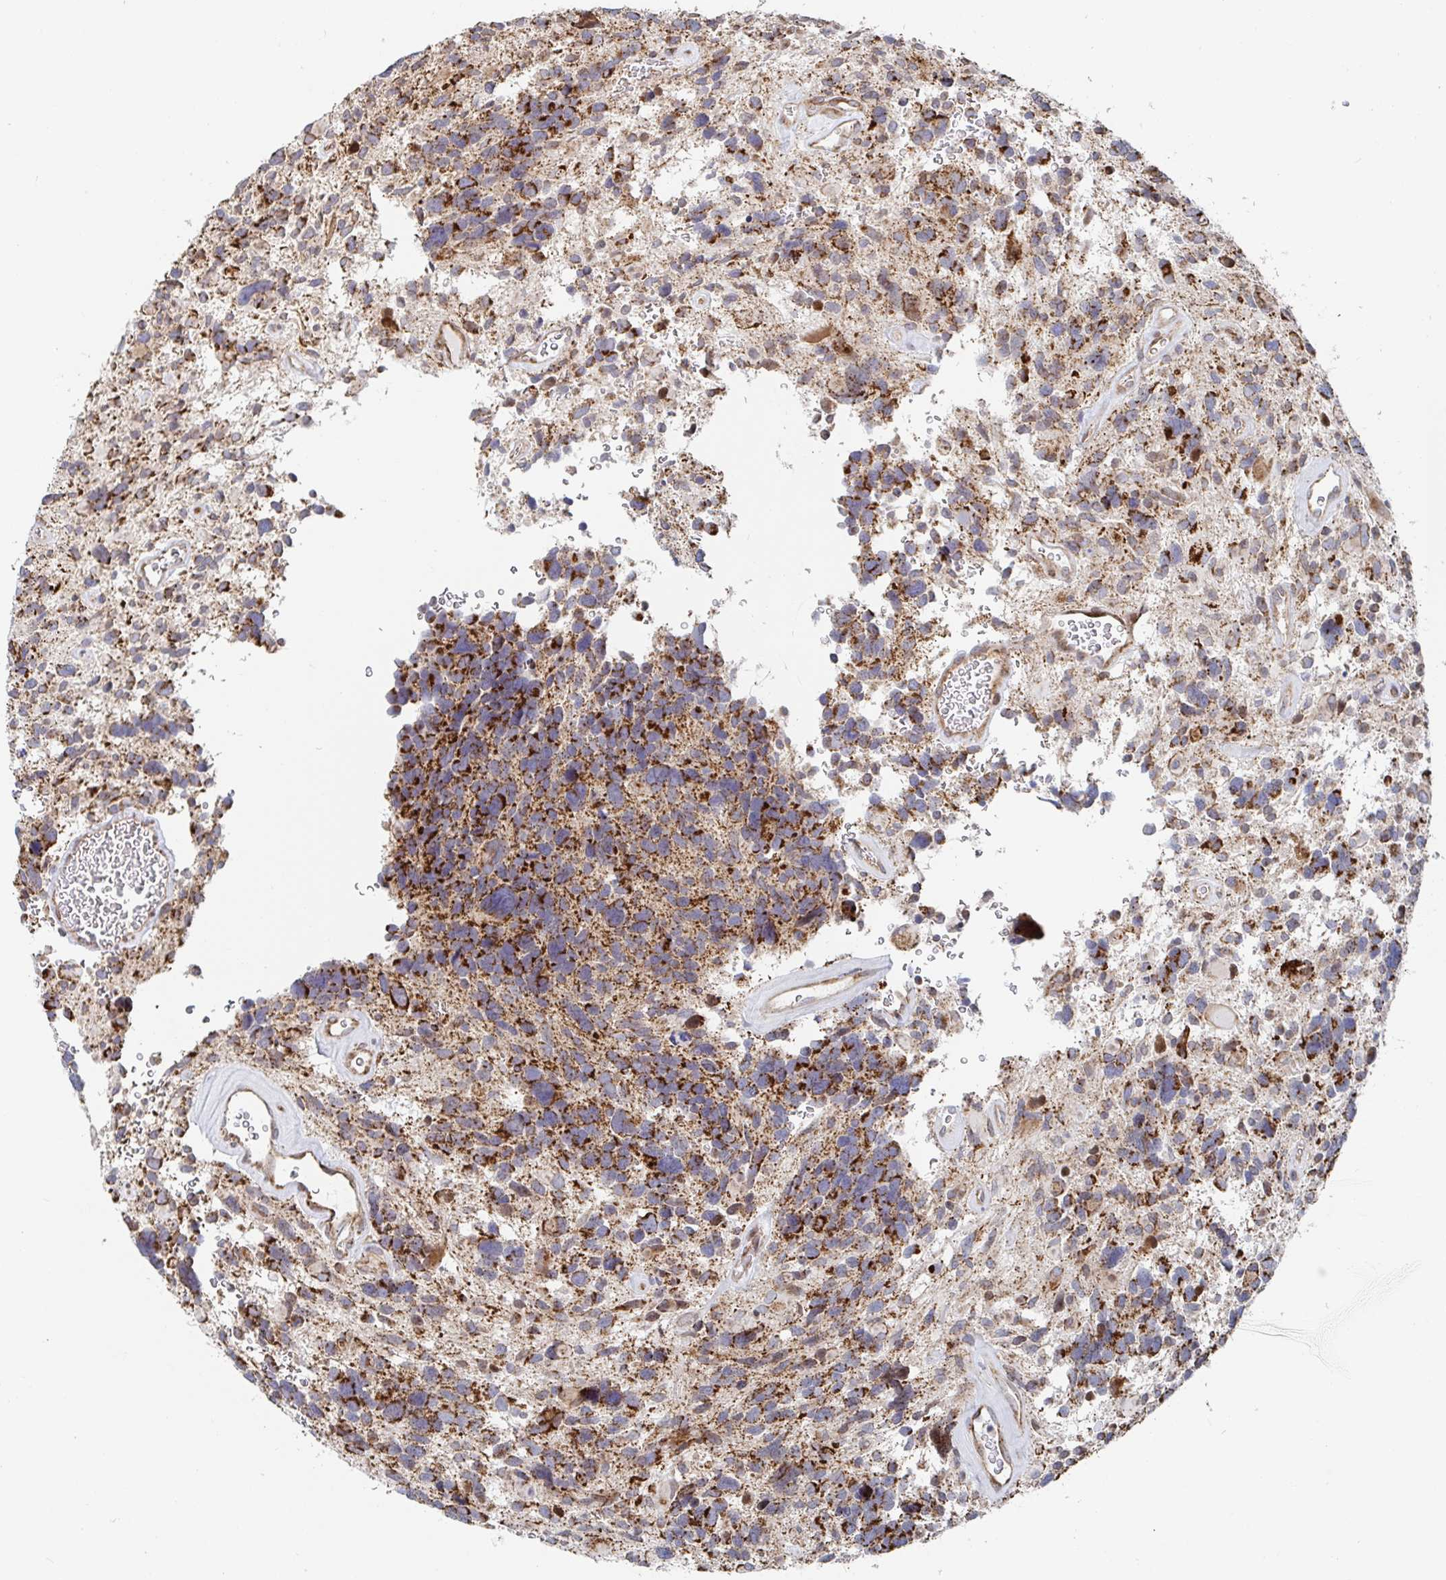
{"staining": {"intensity": "moderate", "quantity": ">75%", "location": "cytoplasmic/membranous"}, "tissue": "glioma", "cell_type": "Tumor cells", "image_type": "cancer", "snomed": [{"axis": "morphology", "description": "Glioma, malignant, High grade"}, {"axis": "topography", "description": "Brain"}], "caption": "Moderate cytoplasmic/membranous expression is present in approximately >75% of tumor cells in glioma.", "gene": "STARD8", "patient": {"sex": "male", "age": 49}}